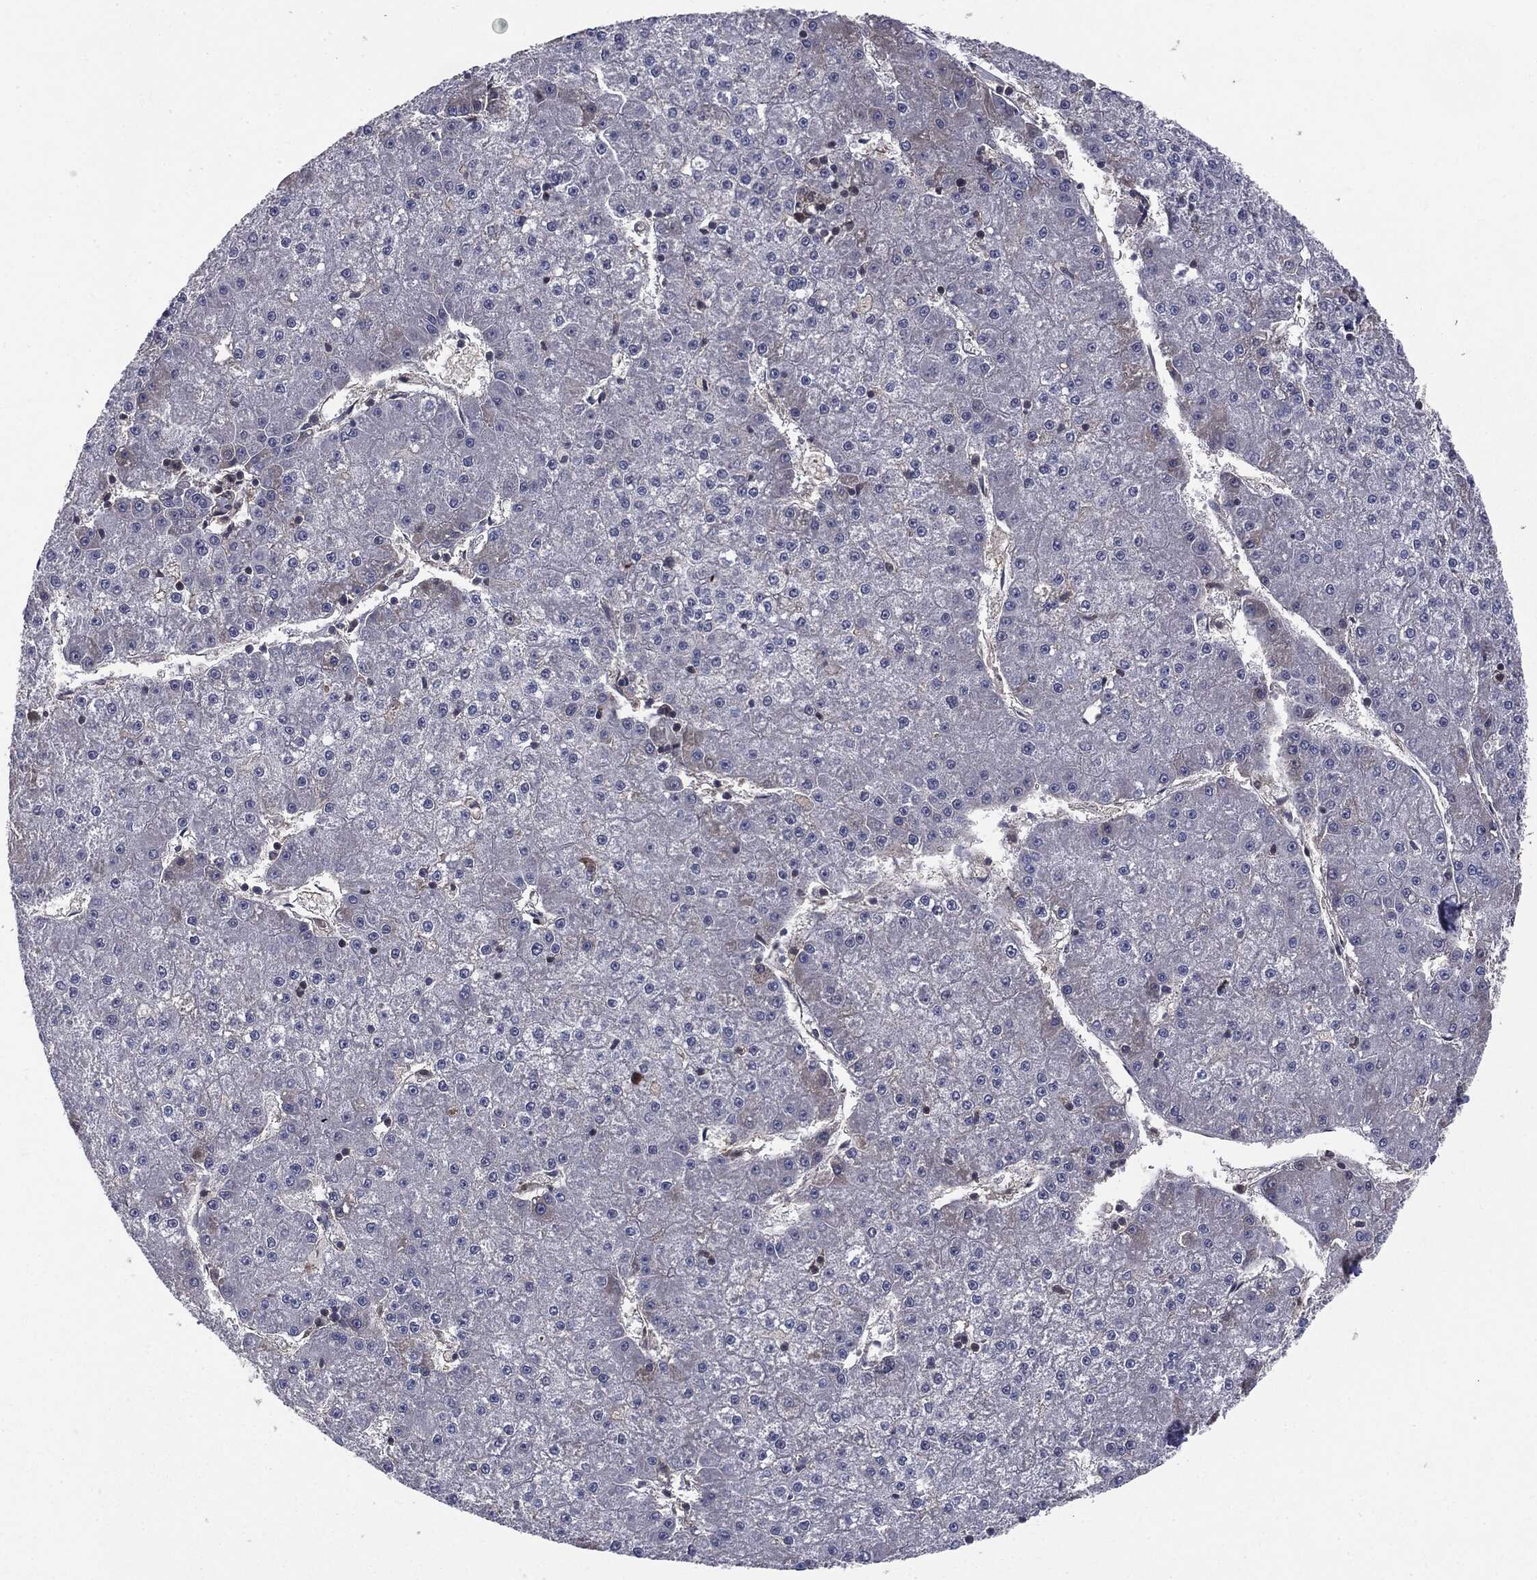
{"staining": {"intensity": "negative", "quantity": "none", "location": "none"}, "tissue": "liver cancer", "cell_type": "Tumor cells", "image_type": "cancer", "snomed": [{"axis": "morphology", "description": "Carcinoma, Hepatocellular, NOS"}, {"axis": "topography", "description": "Liver"}], "caption": "Human liver cancer (hepatocellular carcinoma) stained for a protein using immunohistochemistry (IHC) shows no expression in tumor cells.", "gene": "PTPA", "patient": {"sex": "male", "age": 73}}